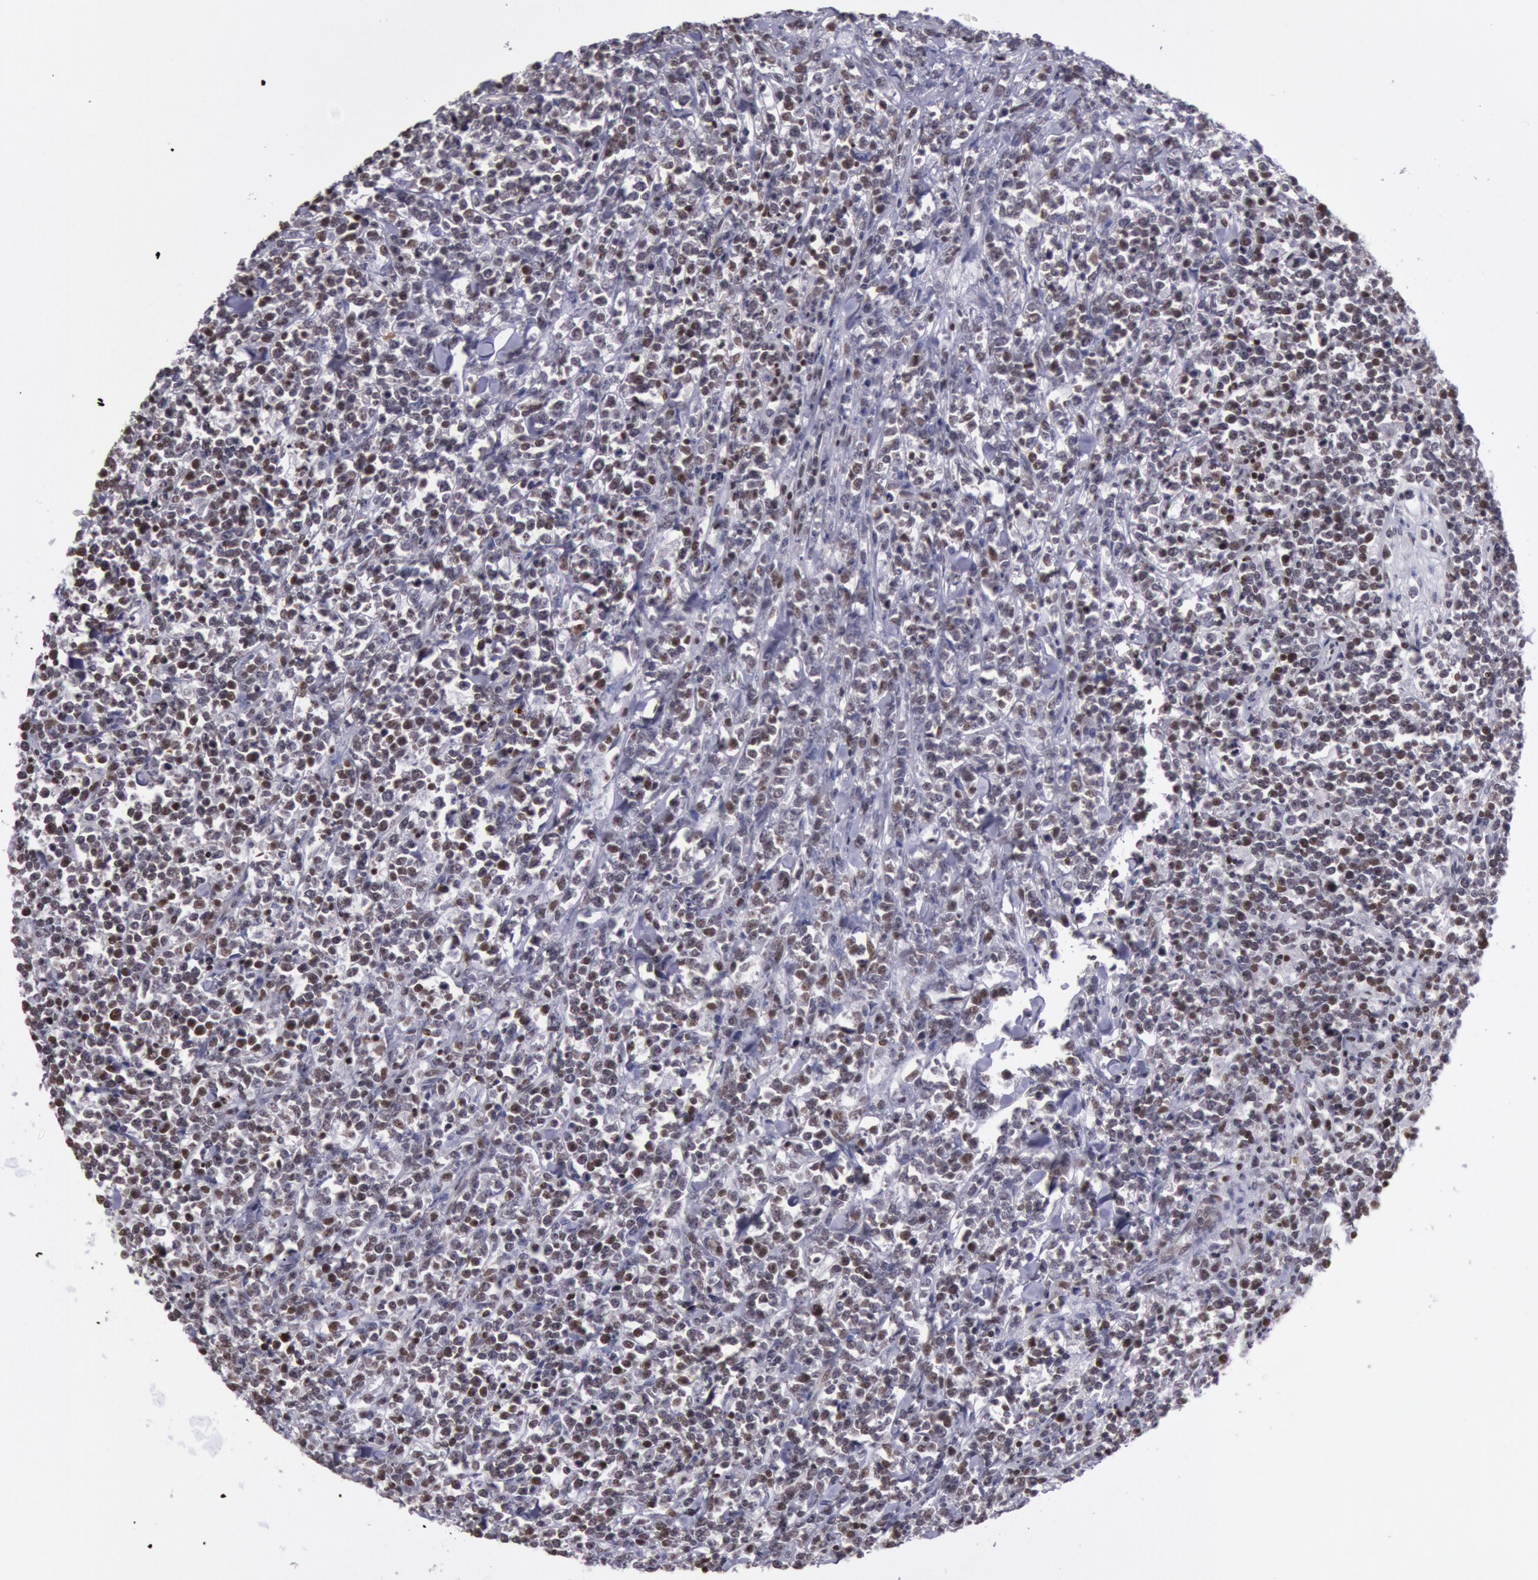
{"staining": {"intensity": "moderate", "quantity": ">75%", "location": "nuclear"}, "tissue": "lymphoma", "cell_type": "Tumor cells", "image_type": "cancer", "snomed": [{"axis": "morphology", "description": "Malignant lymphoma, non-Hodgkin's type, High grade"}, {"axis": "topography", "description": "Small intestine"}, {"axis": "topography", "description": "Colon"}], "caption": "Lymphoma stained with IHC reveals moderate nuclear expression in about >75% of tumor cells.", "gene": "NKAP", "patient": {"sex": "male", "age": 8}}